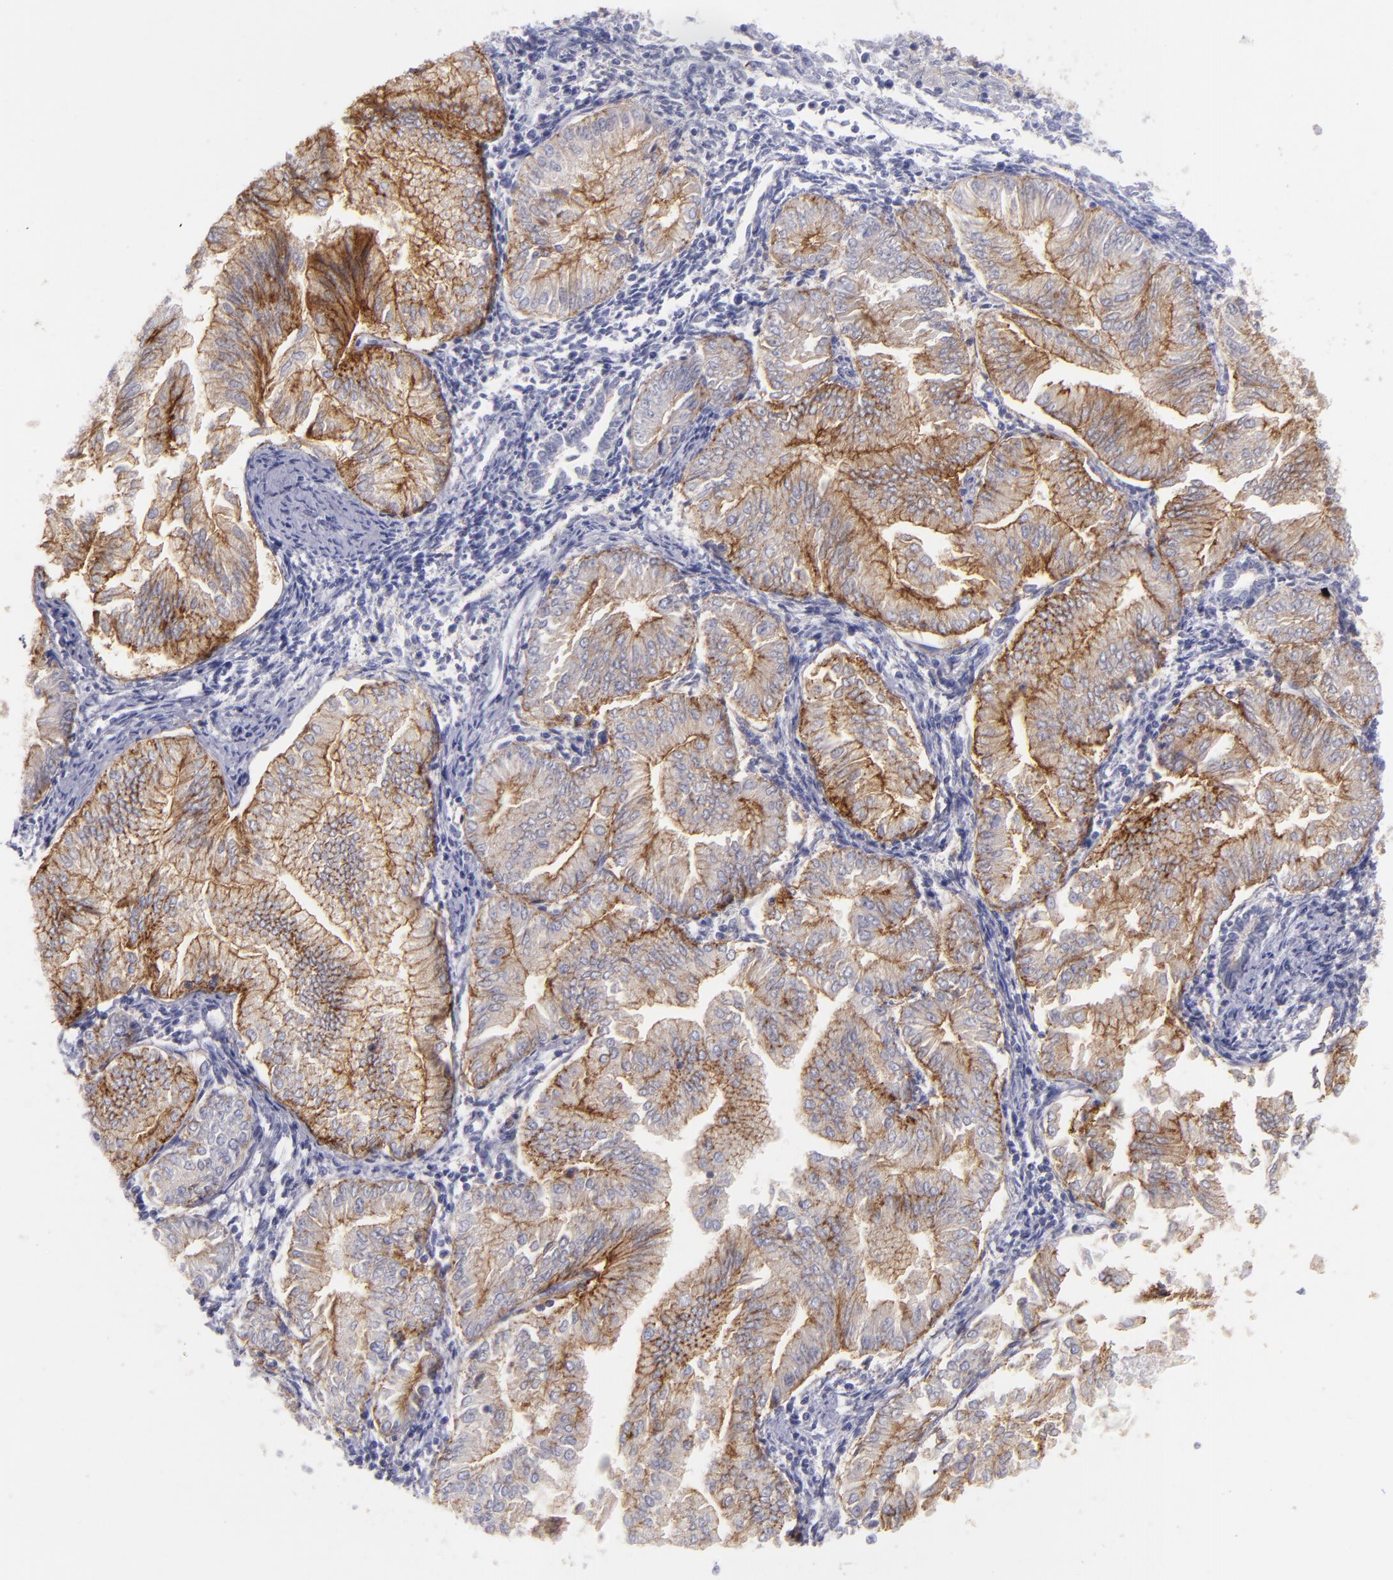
{"staining": {"intensity": "moderate", "quantity": ">75%", "location": "cytoplasmic/membranous"}, "tissue": "endometrial cancer", "cell_type": "Tumor cells", "image_type": "cancer", "snomed": [{"axis": "morphology", "description": "Adenocarcinoma, NOS"}, {"axis": "topography", "description": "Endometrium"}], "caption": "High-power microscopy captured an immunohistochemistry (IHC) histopathology image of endometrial adenocarcinoma, revealing moderate cytoplasmic/membranous expression in approximately >75% of tumor cells.", "gene": "CD82", "patient": {"sex": "female", "age": 53}}